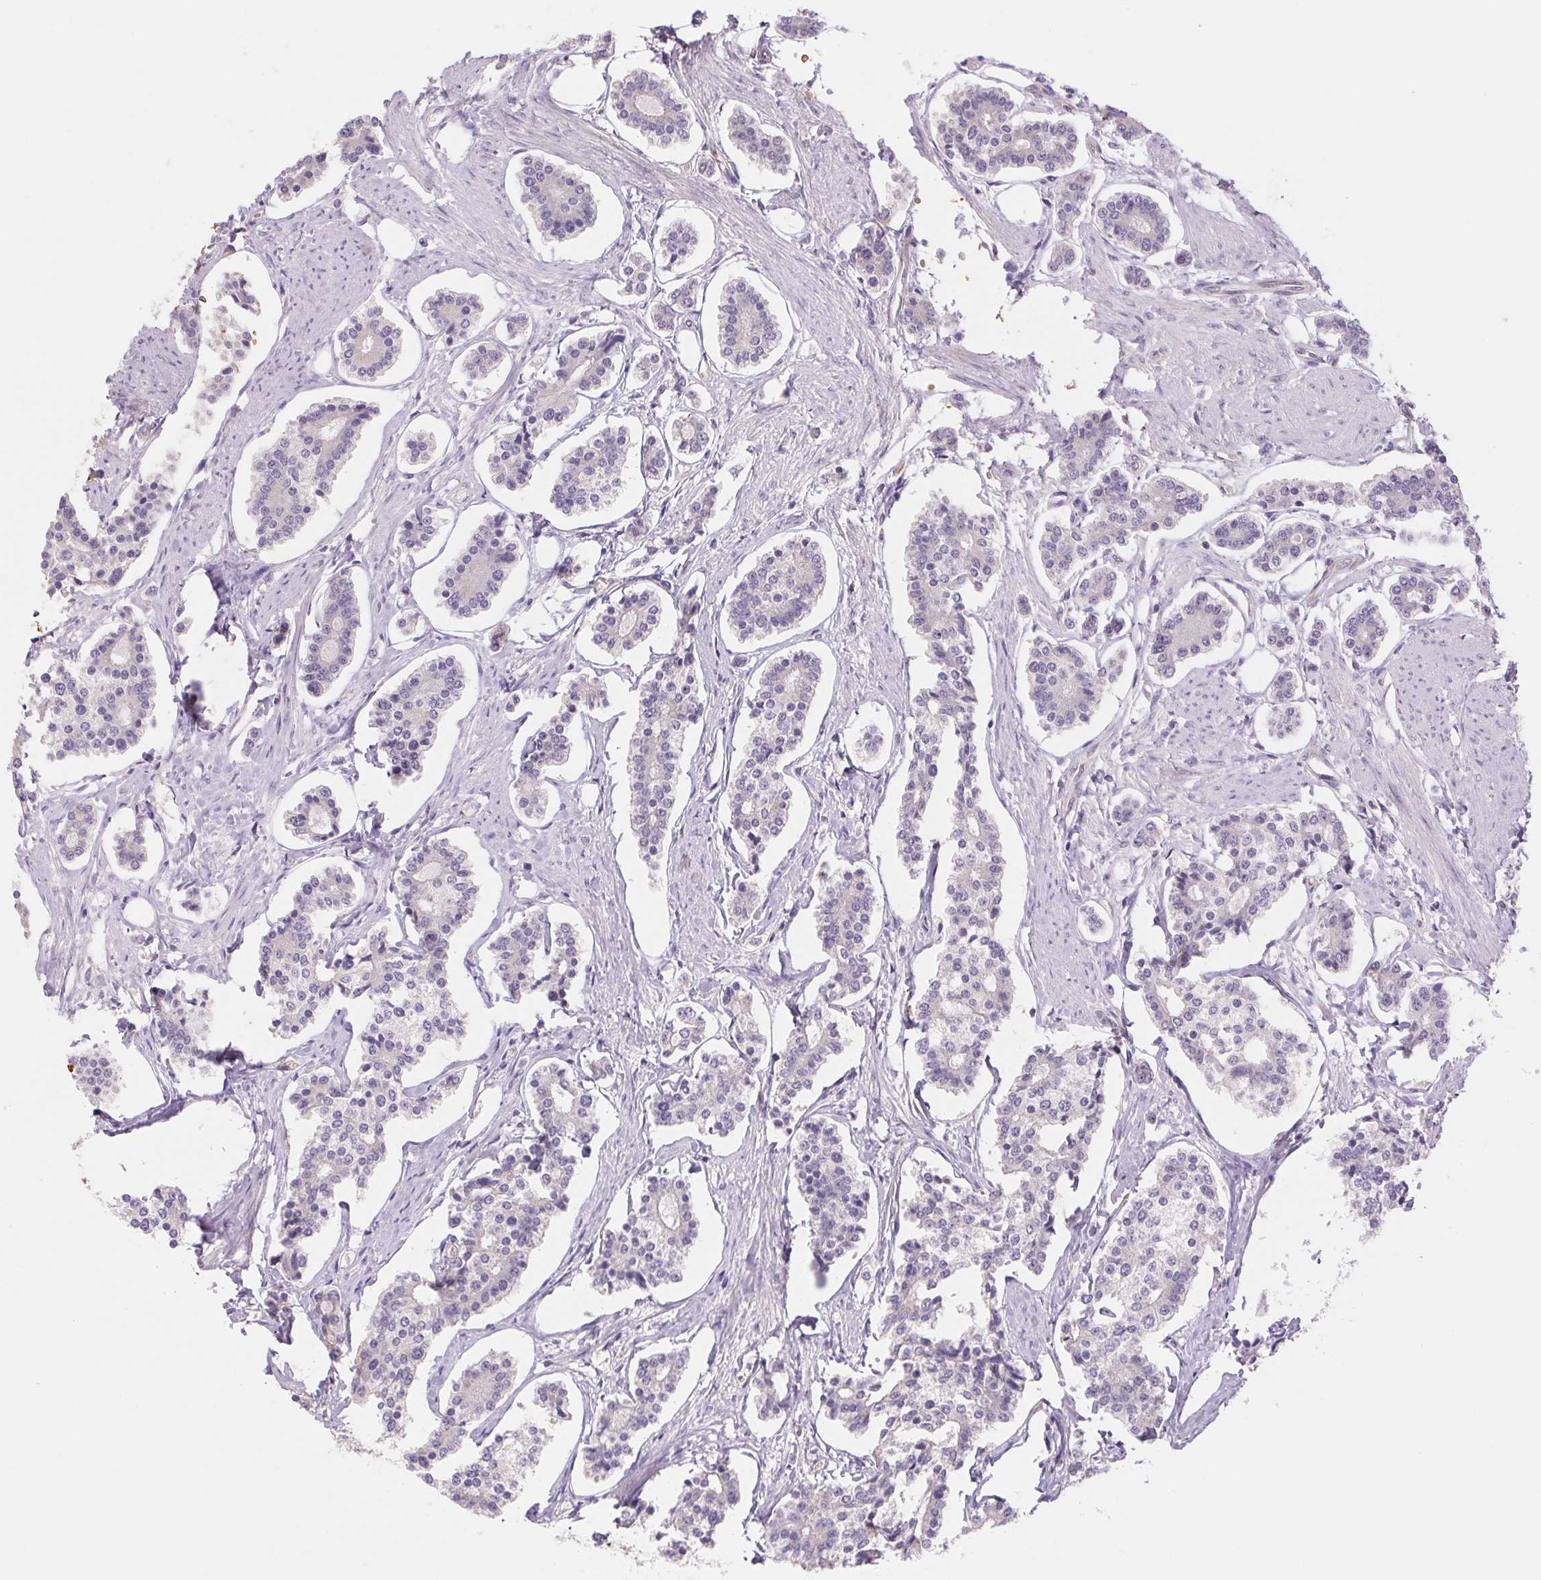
{"staining": {"intensity": "negative", "quantity": "none", "location": "none"}, "tissue": "carcinoid", "cell_type": "Tumor cells", "image_type": "cancer", "snomed": [{"axis": "morphology", "description": "Carcinoid, malignant, NOS"}, {"axis": "topography", "description": "Small intestine"}], "caption": "The image displays no significant staining in tumor cells of carcinoid (malignant).", "gene": "IGFL3", "patient": {"sex": "female", "age": 65}}